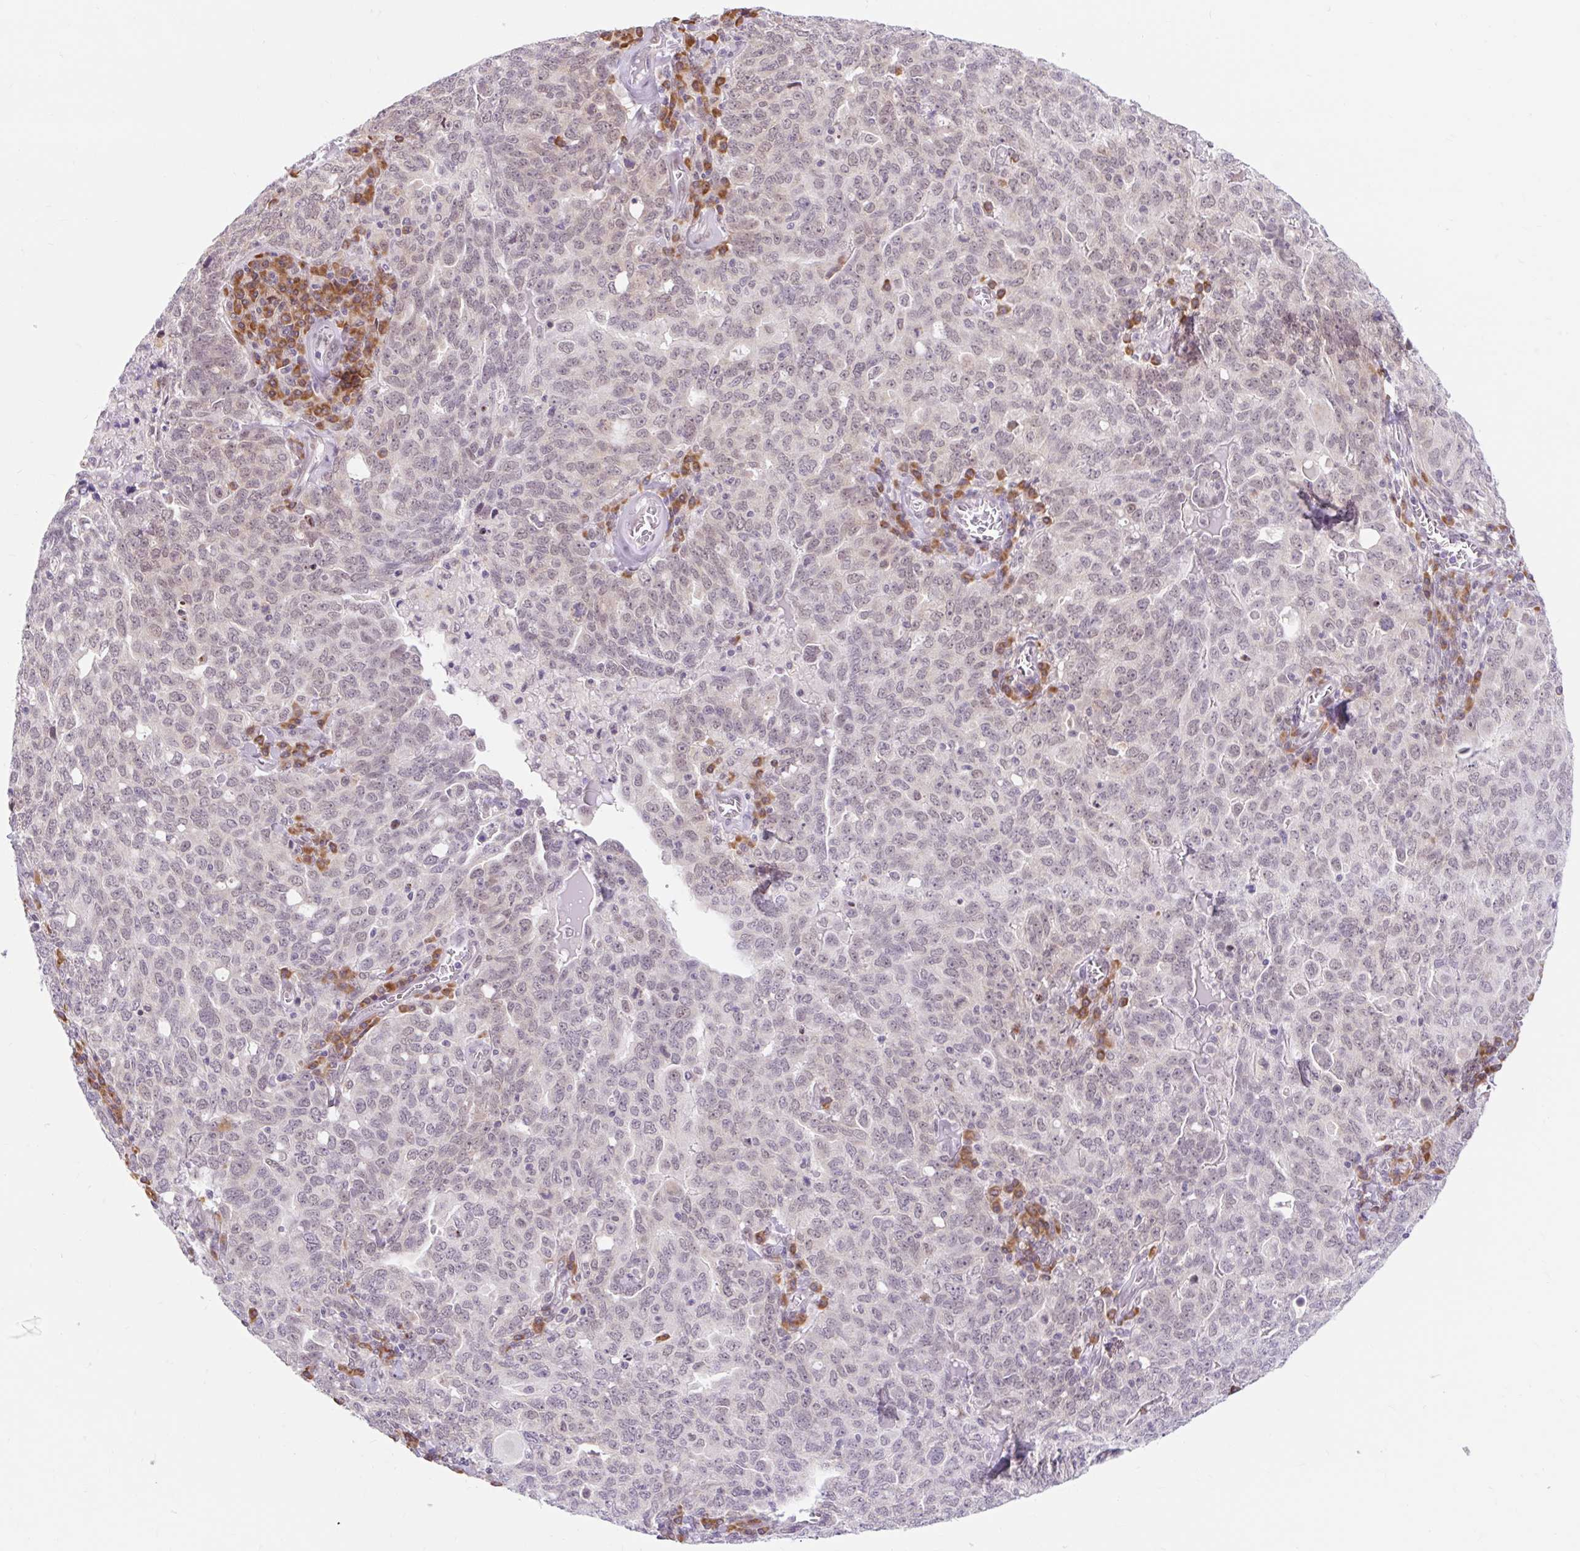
{"staining": {"intensity": "weak", "quantity": "25%-75%", "location": "cytoplasmic/membranous"}, "tissue": "ovarian cancer", "cell_type": "Tumor cells", "image_type": "cancer", "snomed": [{"axis": "morphology", "description": "Carcinoma, endometroid"}, {"axis": "topography", "description": "Ovary"}], "caption": "Human ovarian cancer stained with a brown dye displays weak cytoplasmic/membranous positive staining in about 25%-75% of tumor cells.", "gene": "SRSF10", "patient": {"sex": "female", "age": 62}}